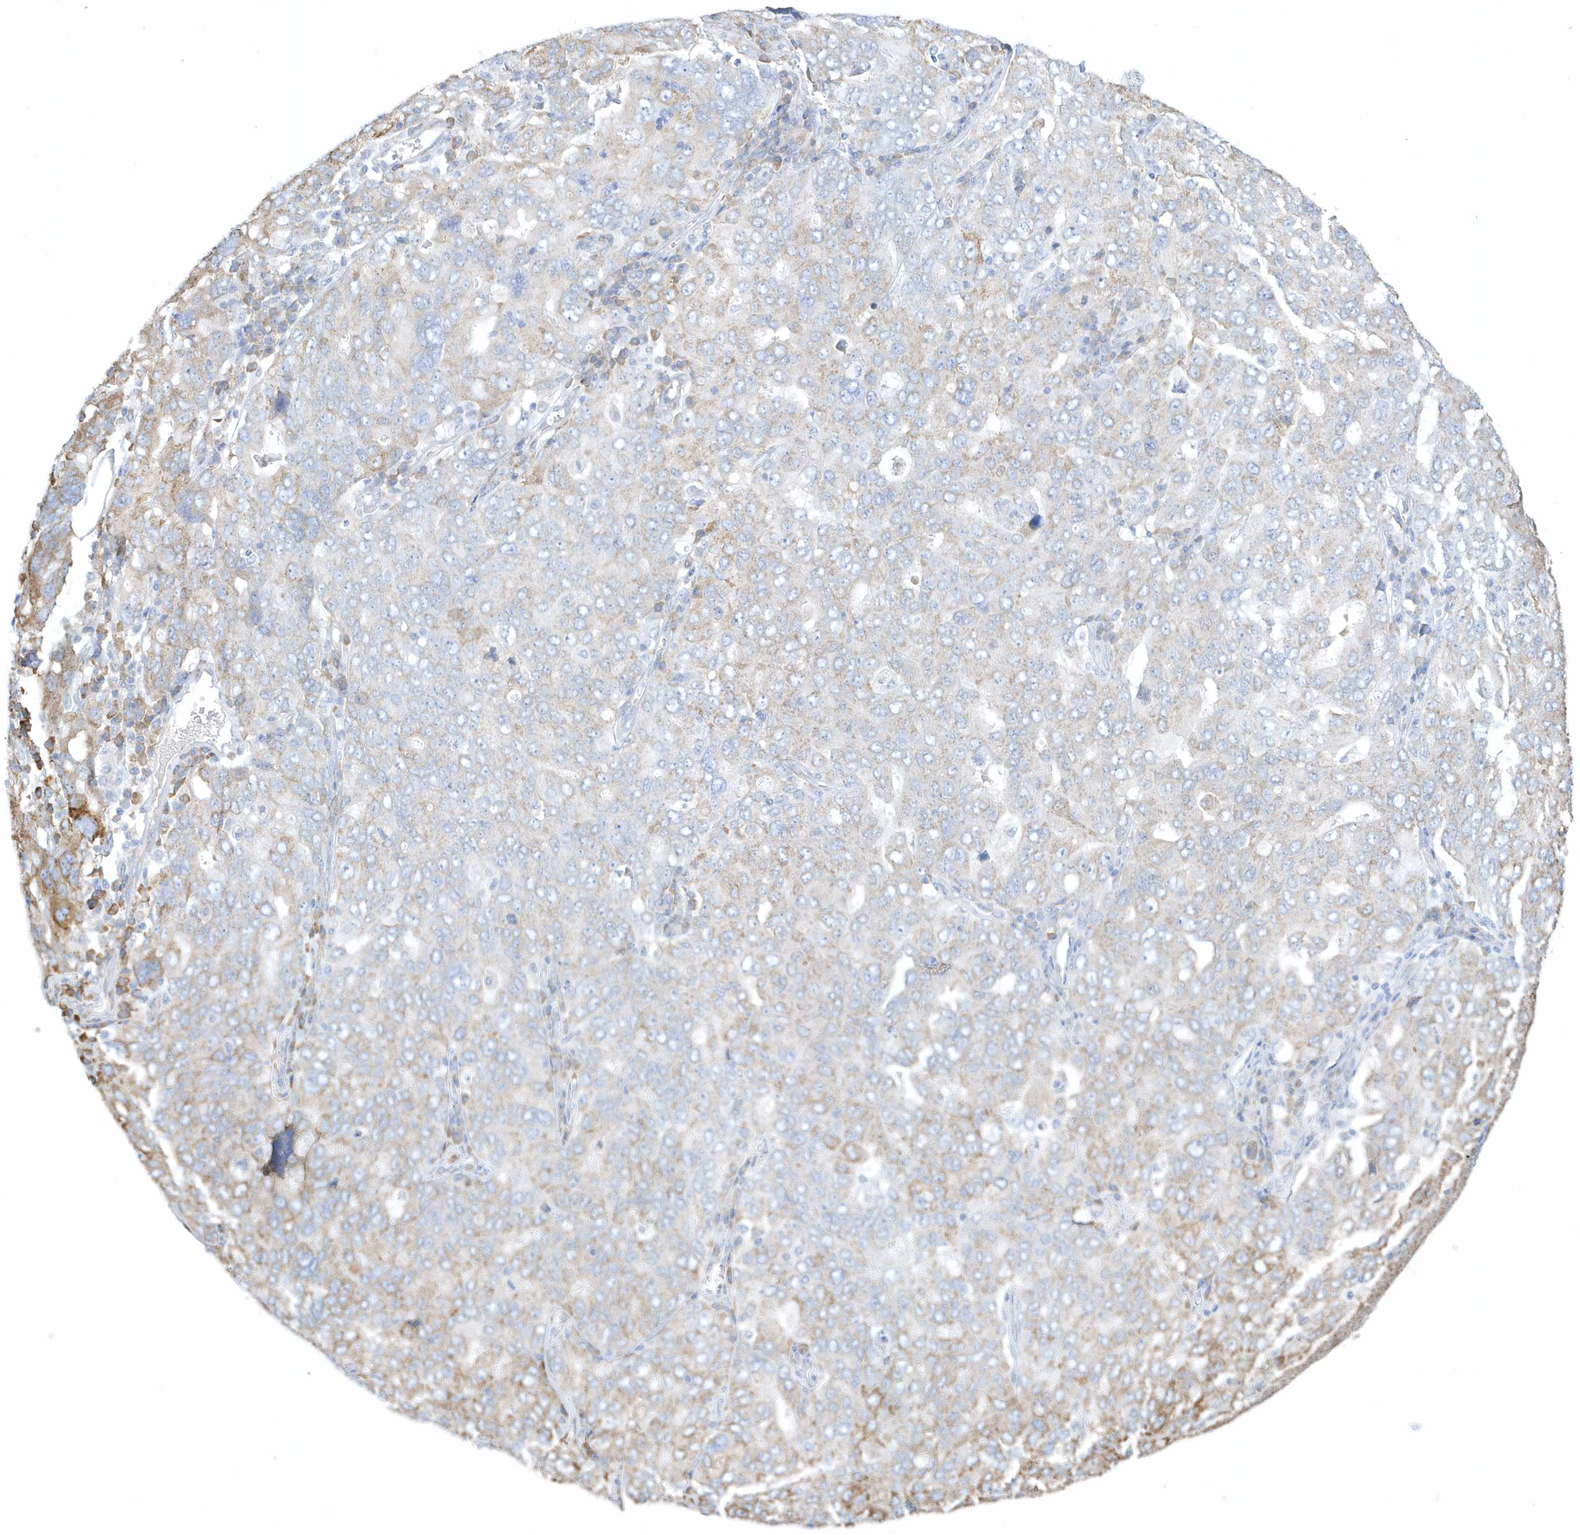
{"staining": {"intensity": "moderate", "quantity": "<25%", "location": "cytoplasmic/membranous"}, "tissue": "ovarian cancer", "cell_type": "Tumor cells", "image_type": "cancer", "snomed": [{"axis": "morphology", "description": "Carcinoma, endometroid"}, {"axis": "topography", "description": "Ovary"}], "caption": "Brown immunohistochemical staining in ovarian cancer demonstrates moderate cytoplasmic/membranous positivity in approximately <25% of tumor cells.", "gene": "DCAF1", "patient": {"sex": "female", "age": 62}}